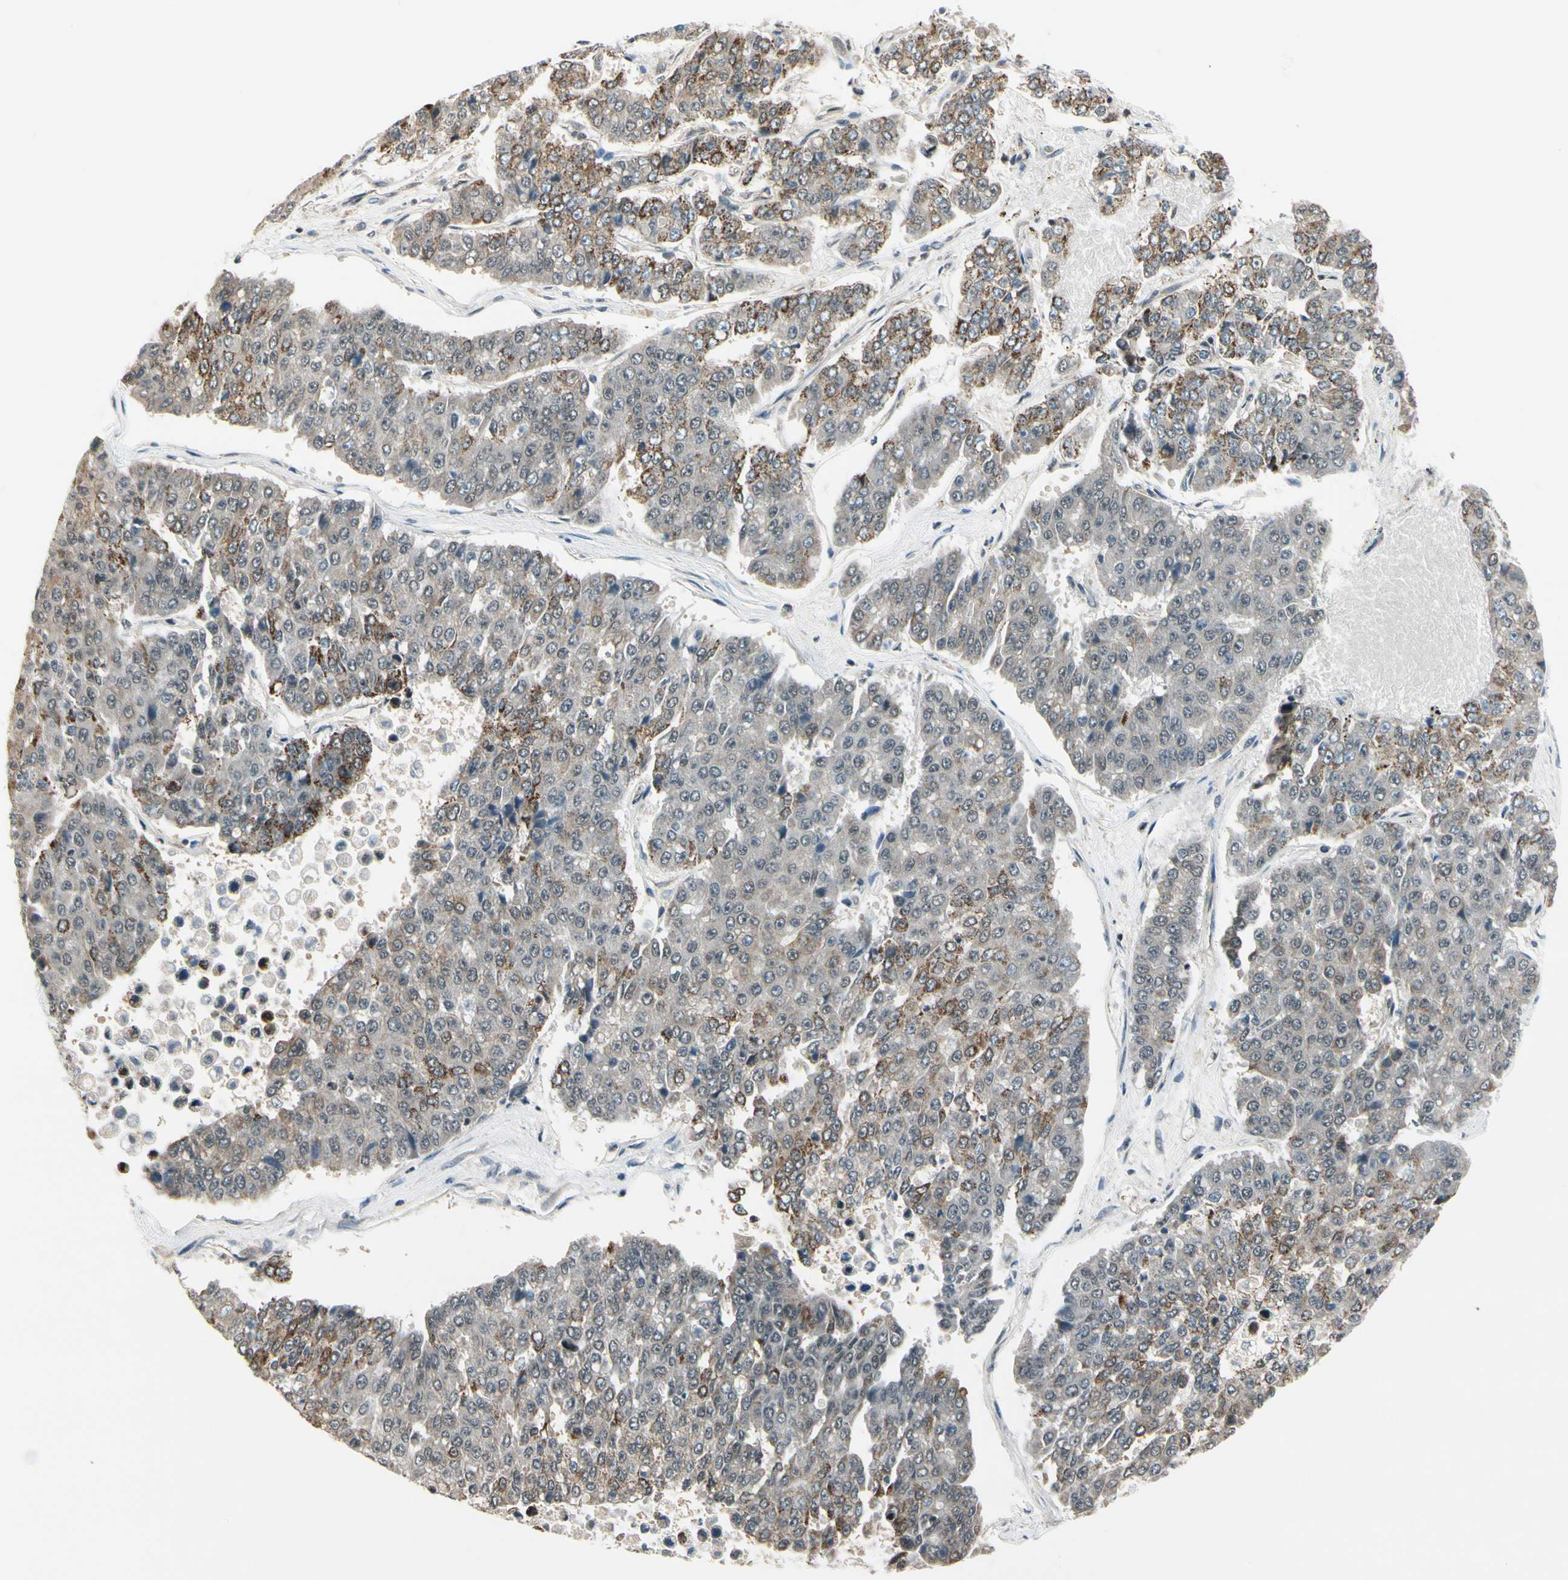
{"staining": {"intensity": "strong", "quantity": "<25%", "location": "cytoplasmic/membranous"}, "tissue": "pancreatic cancer", "cell_type": "Tumor cells", "image_type": "cancer", "snomed": [{"axis": "morphology", "description": "Adenocarcinoma, NOS"}, {"axis": "topography", "description": "Pancreas"}], "caption": "Strong cytoplasmic/membranous staining is identified in about <25% of tumor cells in pancreatic cancer (adenocarcinoma).", "gene": "TAF12", "patient": {"sex": "male", "age": 50}}